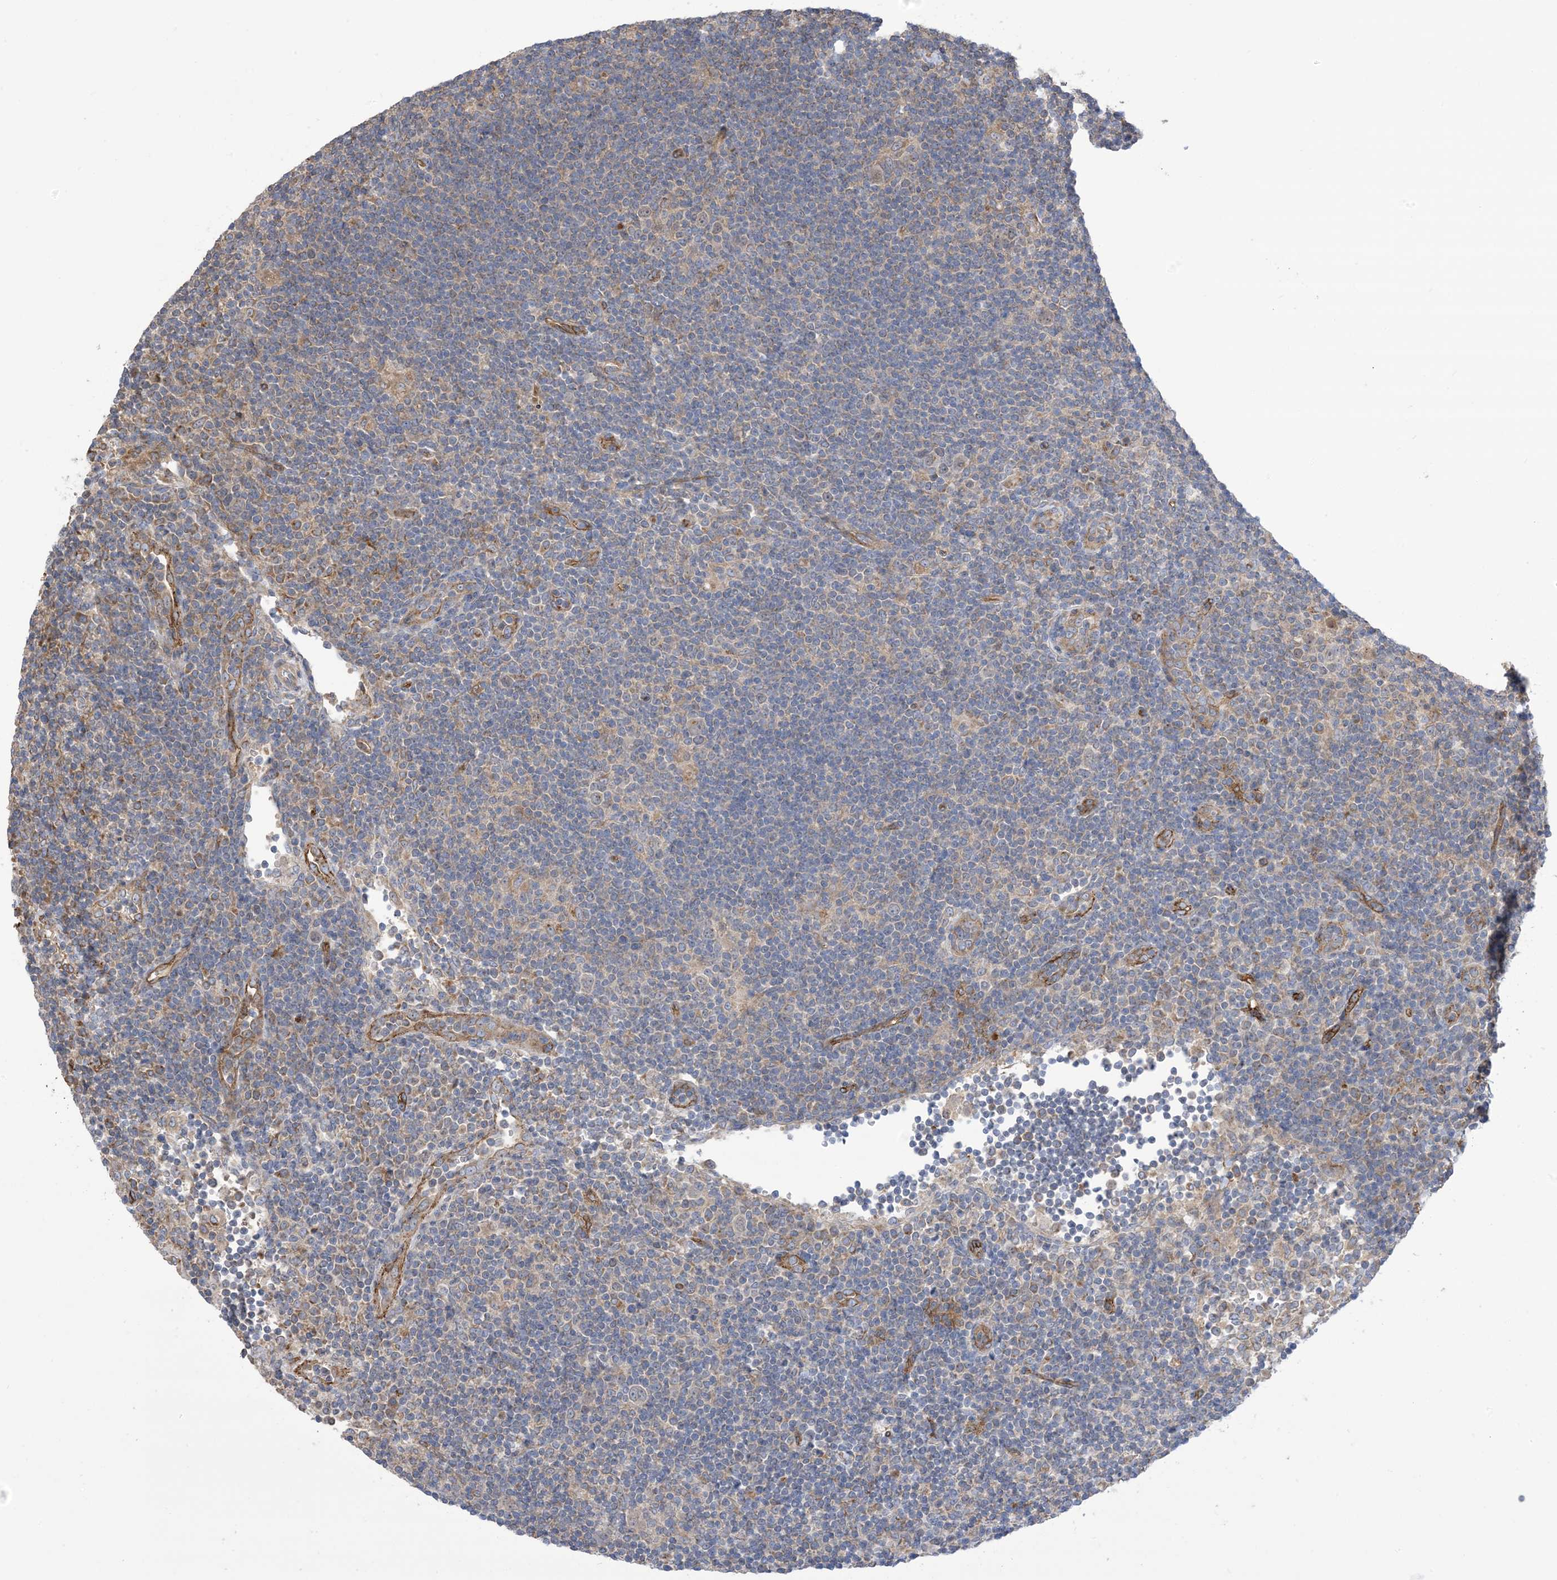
{"staining": {"intensity": "negative", "quantity": "none", "location": "none"}, "tissue": "lymphoma", "cell_type": "Tumor cells", "image_type": "cancer", "snomed": [{"axis": "morphology", "description": "Hodgkin's disease, NOS"}, {"axis": "topography", "description": "Lymph node"}], "caption": "Hodgkin's disease was stained to show a protein in brown. There is no significant expression in tumor cells.", "gene": "CLEC16A", "patient": {"sex": "female", "age": 57}}